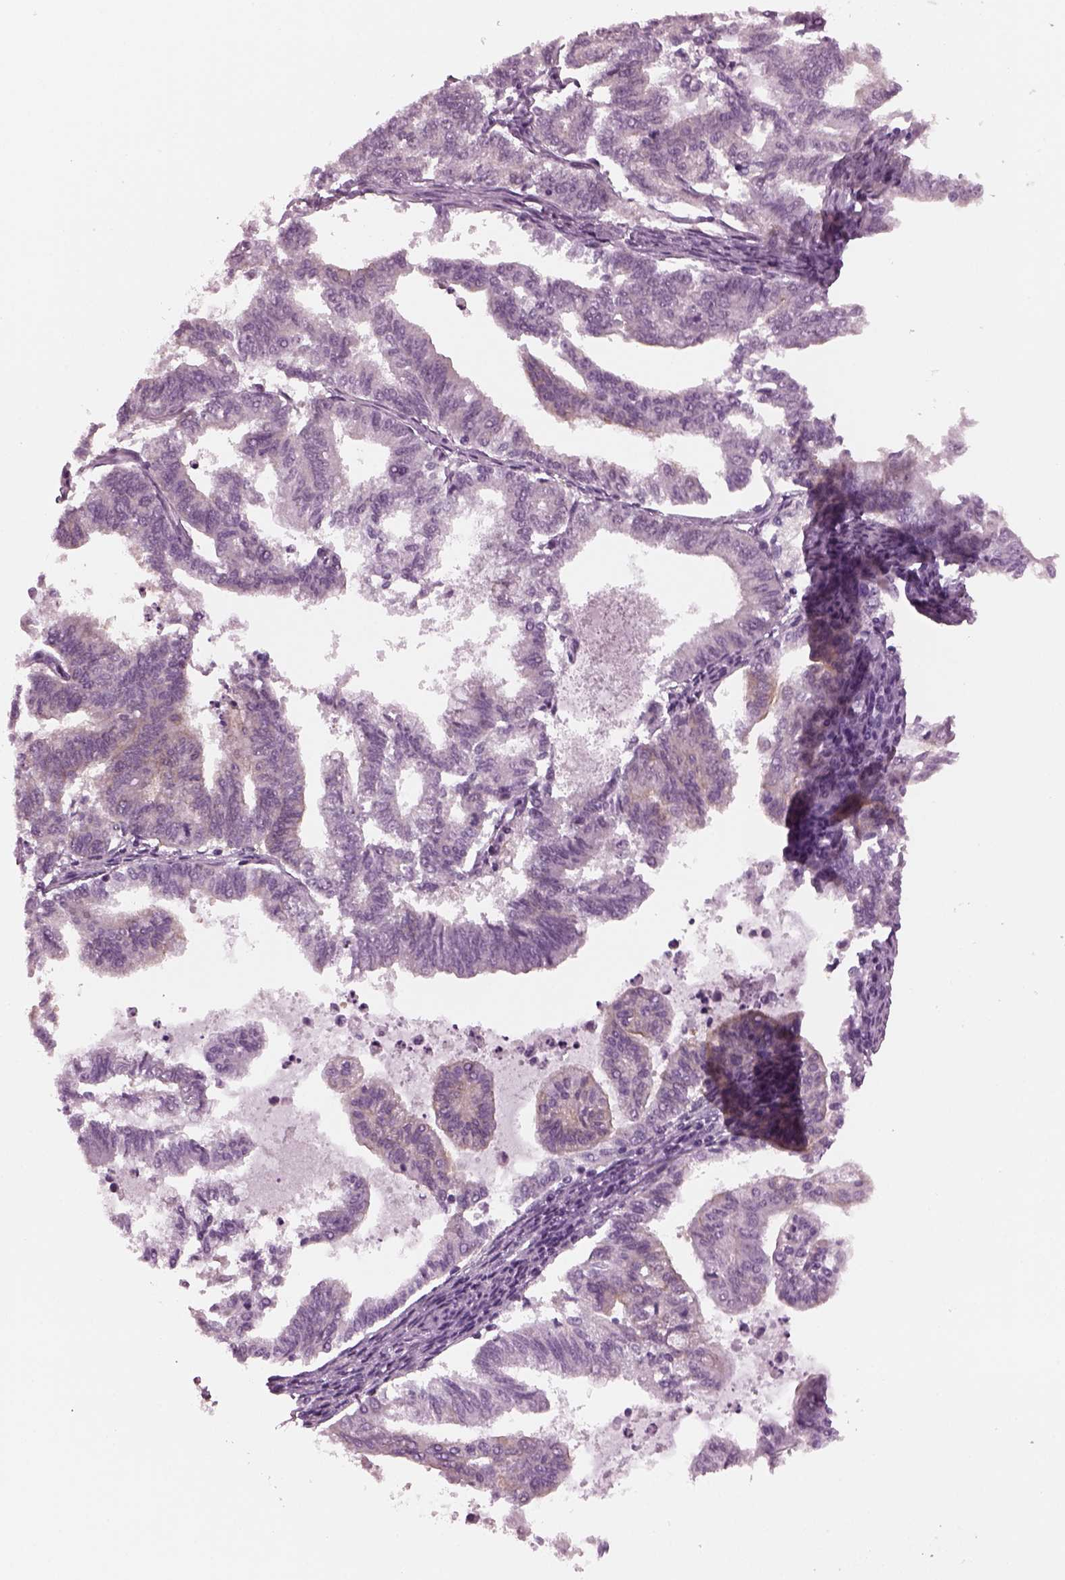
{"staining": {"intensity": "negative", "quantity": "none", "location": "none"}, "tissue": "endometrial cancer", "cell_type": "Tumor cells", "image_type": "cancer", "snomed": [{"axis": "morphology", "description": "Adenocarcinoma, NOS"}, {"axis": "topography", "description": "Endometrium"}], "caption": "Photomicrograph shows no protein staining in tumor cells of endometrial adenocarcinoma tissue. (Stains: DAB IHC with hematoxylin counter stain, Microscopy: brightfield microscopy at high magnification).", "gene": "SHTN1", "patient": {"sex": "female", "age": 79}}